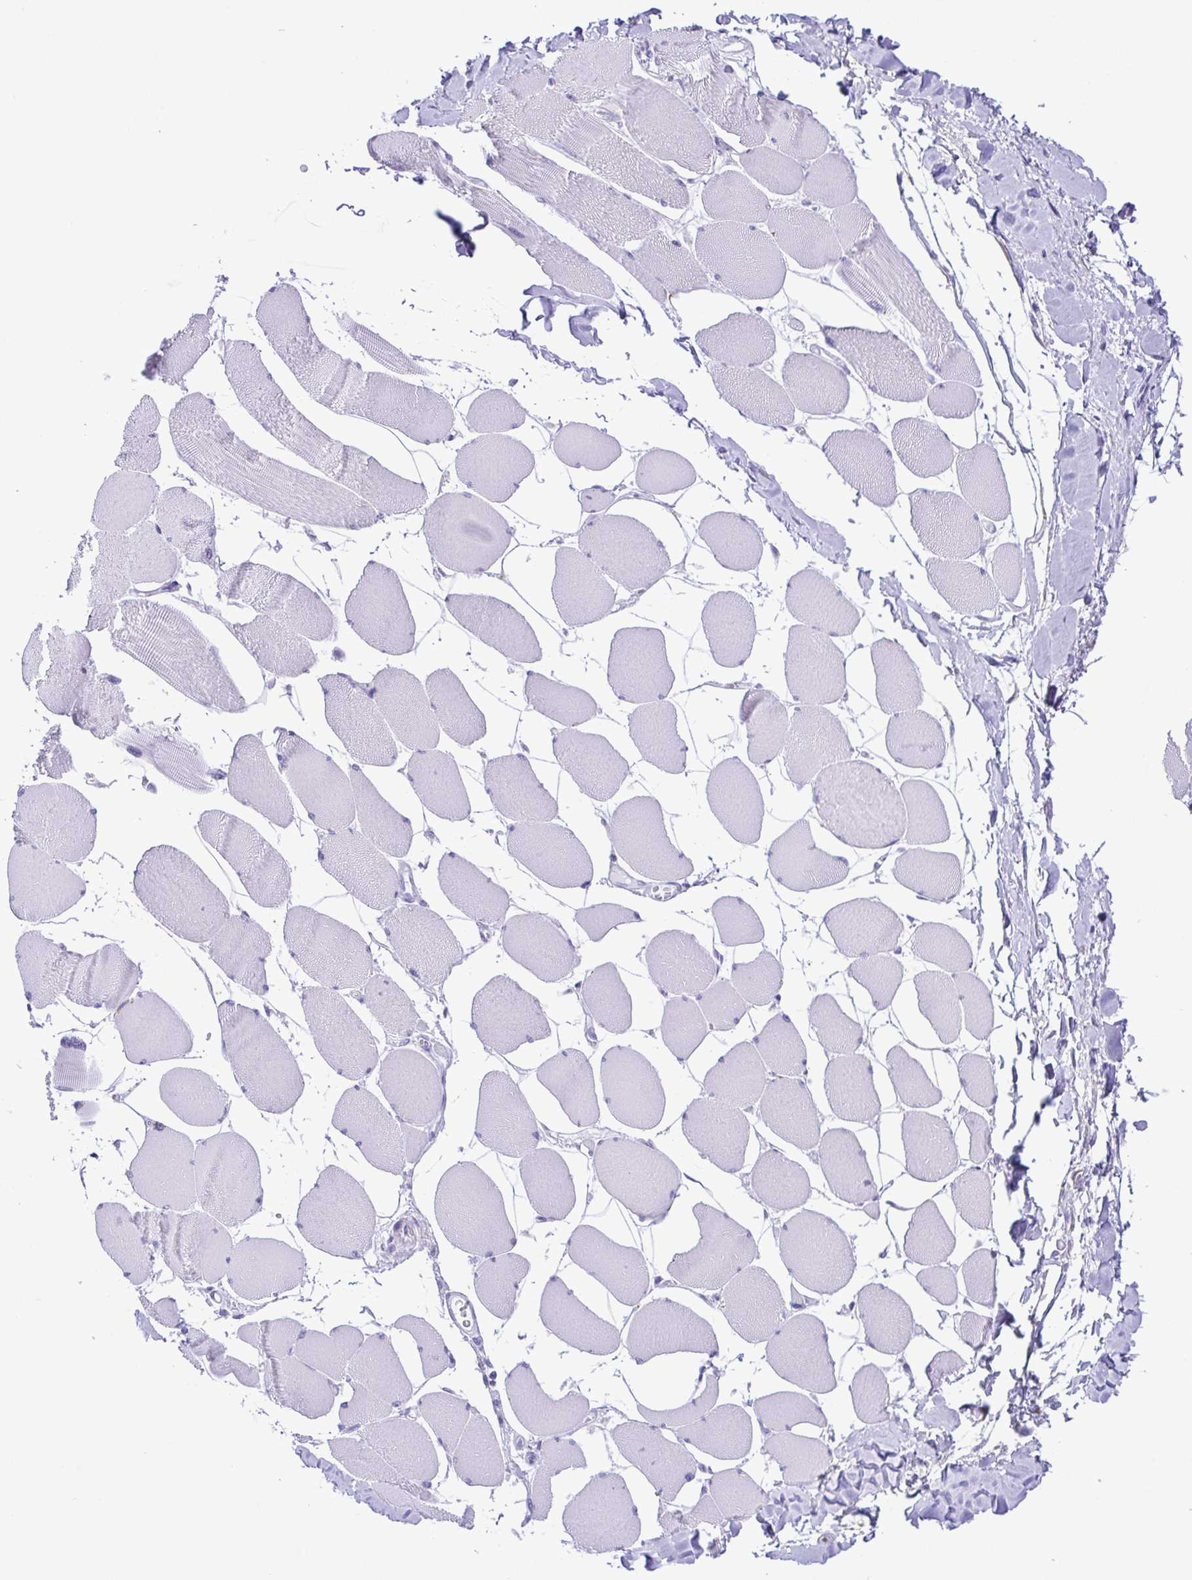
{"staining": {"intensity": "negative", "quantity": "none", "location": "none"}, "tissue": "skeletal muscle", "cell_type": "Myocytes", "image_type": "normal", "snomed": [{"axis": "morphology", "description": "Normal tissue, NOS"}, {"axis": "topography", "description": "Skeletal muscle"}], "caption": "IHC image of benign skeletal muscle stained for a protein (brown), which shows no positivity in myocytes.", "gene": "PAK3", "patient": {"sex": "female", "age": 75}}